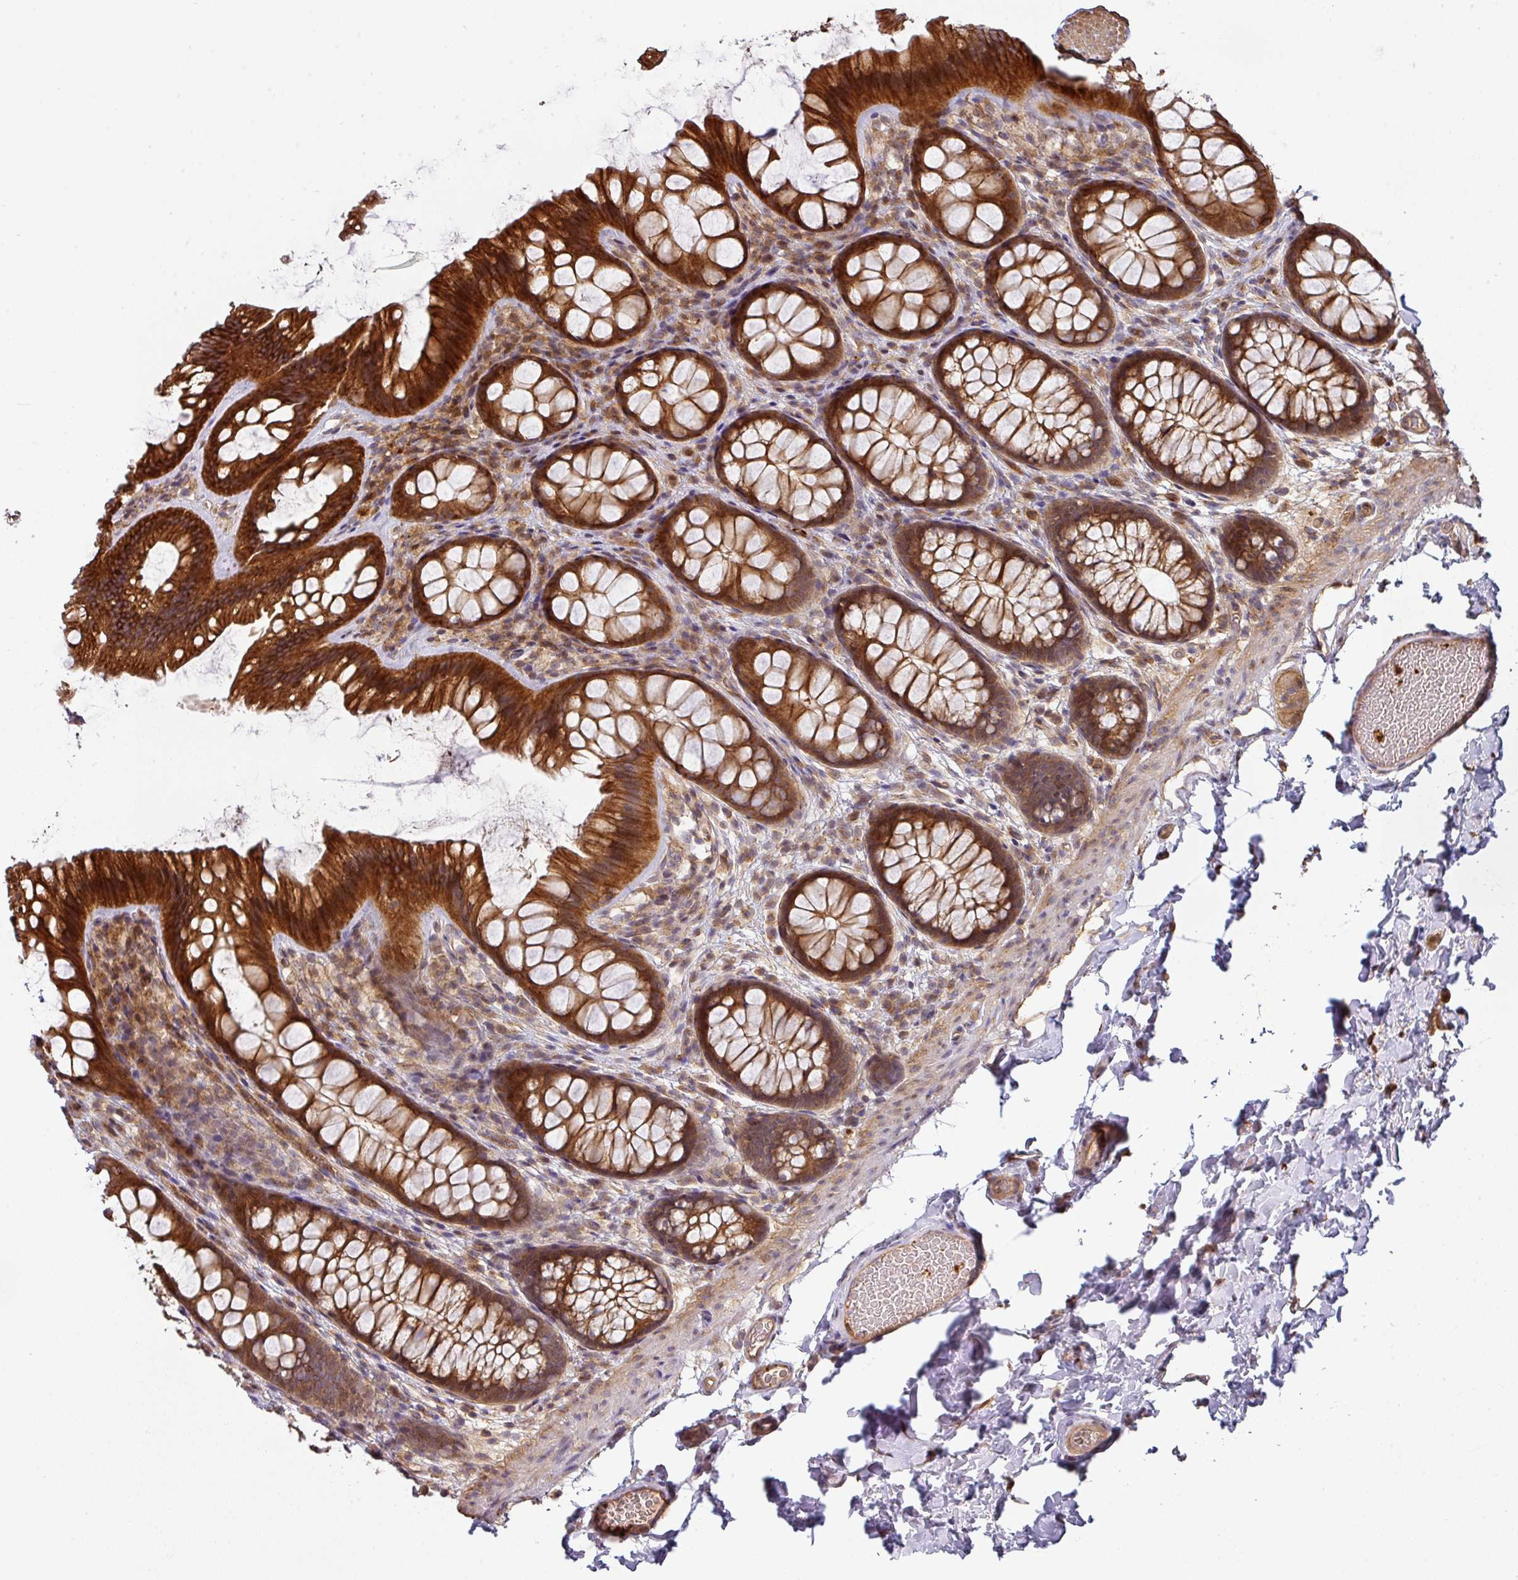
{"staining": {"intensity": "moderate", "quantity": ">75%", "location": "cytoplasmic/membranous"}, "tissue": "colon", "cell_type": "Endothelial cells", "image_type": "normal", "snomed": [{"axis": "morphology", "description": "Normal tissue, NOS"}, {"axis": "topography", "description": "Colon"}], "caption": "Immunohistochemistry (IHC) histopathology image of benign colon: colon stained using immunohistochemistry displays medium levels of moderate protein expression localized specifically in the cytoplasmic/membranous of endothelial cells, appearing as a cytoplasmic/membranous brown color.", "gene": "CASP2", "patient": {"sex": "male", "age": 46}}